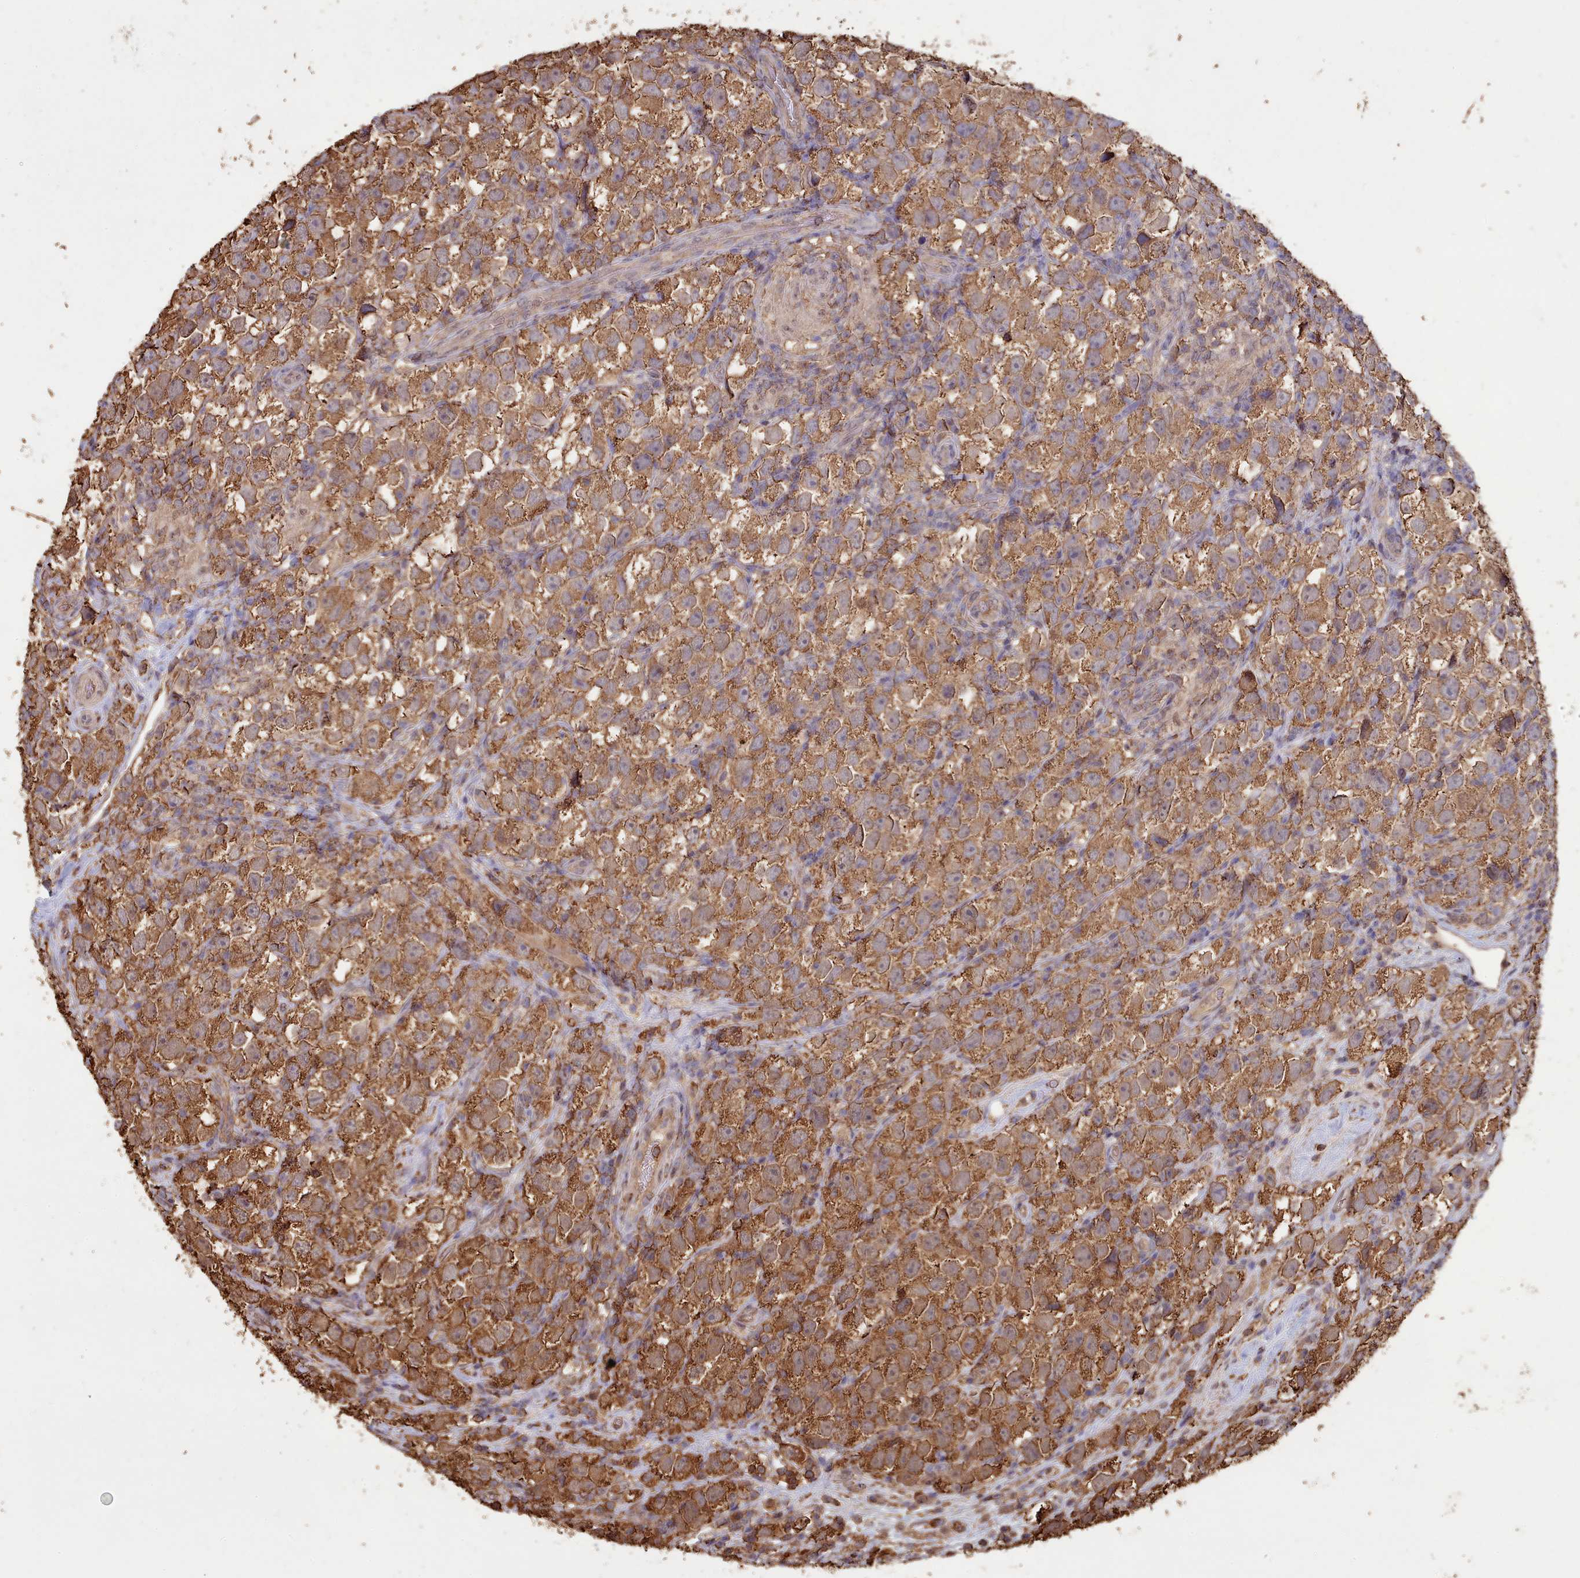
{"staining": {"intensity": "strong", "quantity": ">75%", "location": "cytoplasmic/membranous"}, "tissue": "testis cancer", "cell_type": "Tumor cells", "image_type": "cancer", "snomed": [{"axis": "morphology", "description": "Seminoma, NOS"}, {"axis": "topography", "description": "Testis"}], "caption": "Protein analysis of testis seminoma tissue reveals strong cytoplasmic/membranous staining in about >75% of tumor cells.", "gene": "METRN", "patient": {"sex": "male", "age": 26}}